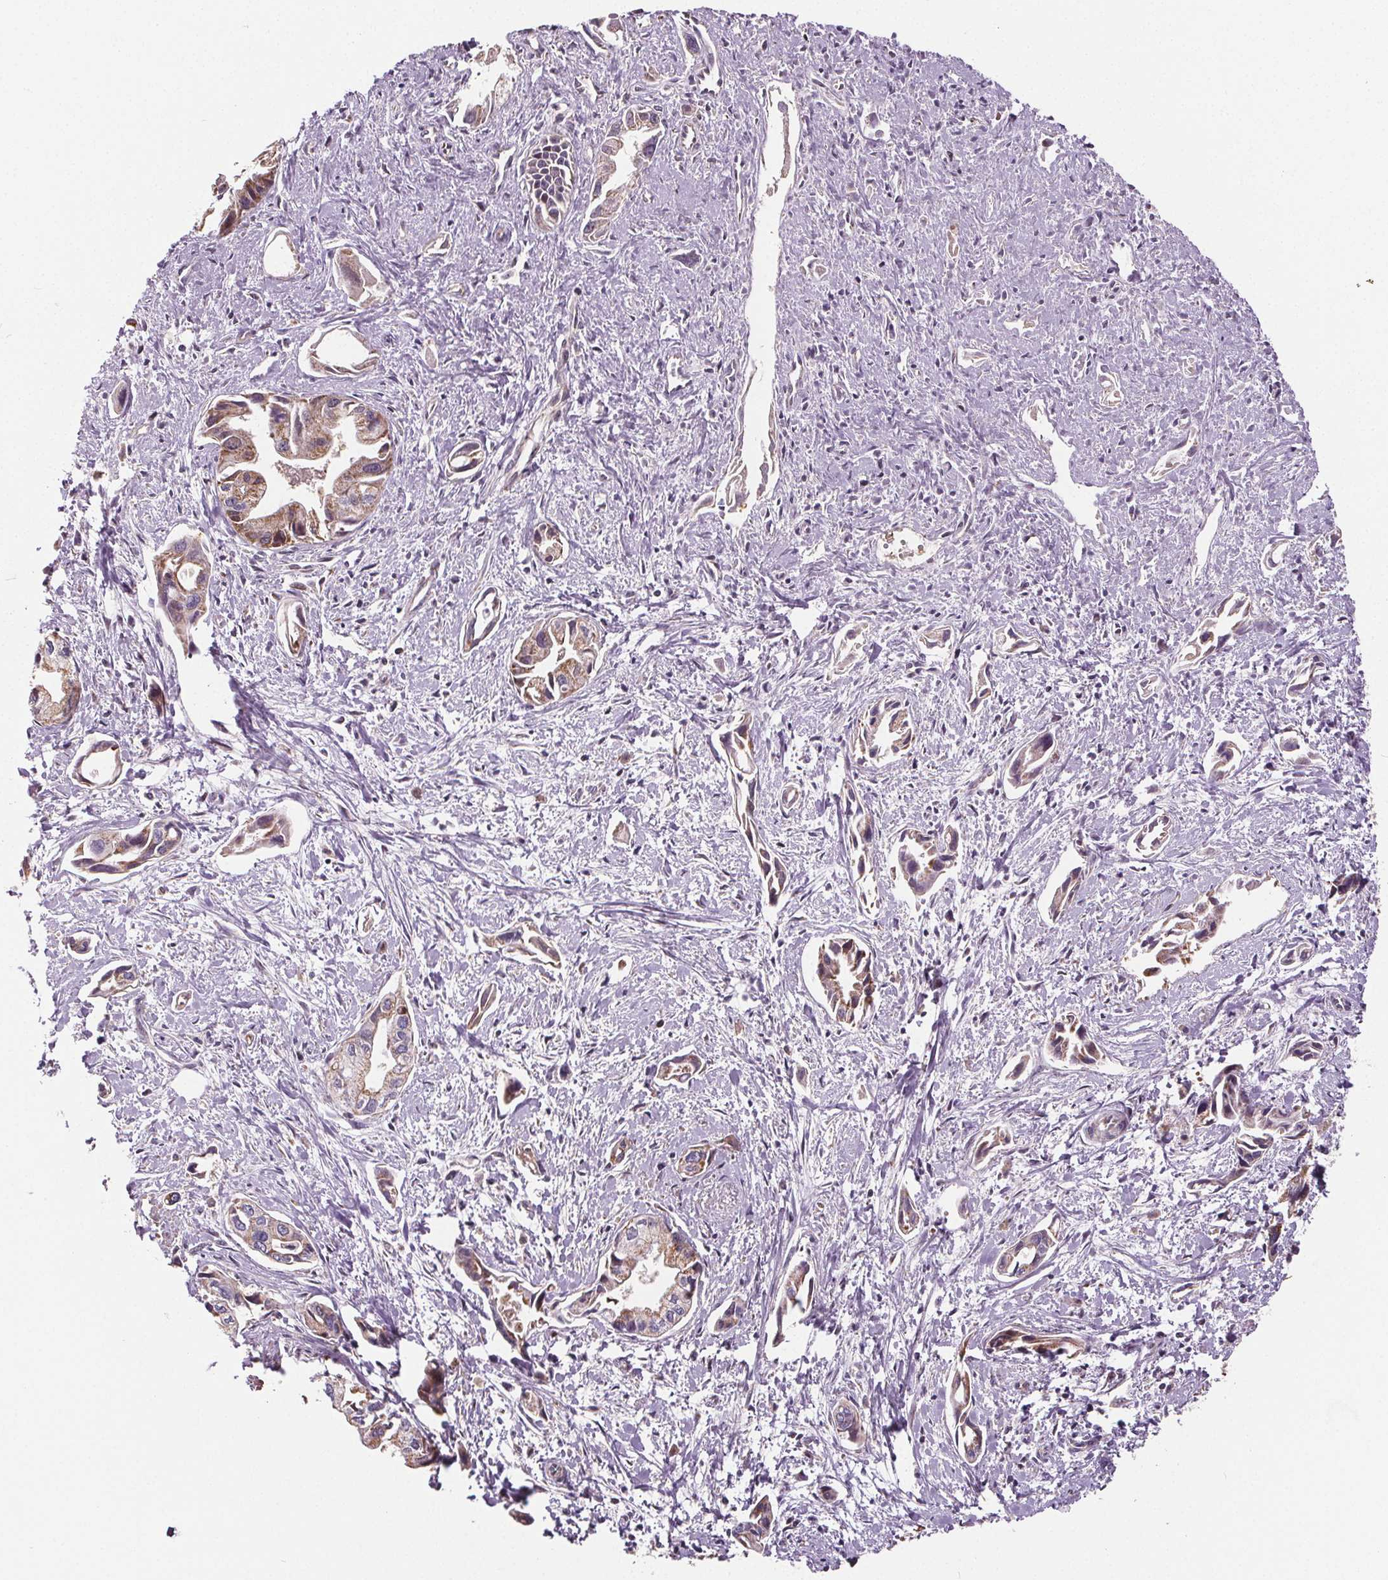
{"staining": {"intensity": "moderate", "quantity": ">75%", "location": "cytoplasmic/membranous"}, "tissue": "pancreatic cancer", "cell_type": "Tumor cells", "image_type": "cancer", "snomed": [{"axis": "morphology", "description": "Adenocarcinoma, NOS"}, {"axis": "topography", "description": "Pancreas"}], "caption": "Immunohistochemical staining of human adenocarcinoma (pancreatic) displays medium levels of moderate cytoplasmic/membranous protein staining in about >75% of tumor cells.", "gene": "SUCLA2", "patient": {"sex": "female", "age": 61}}